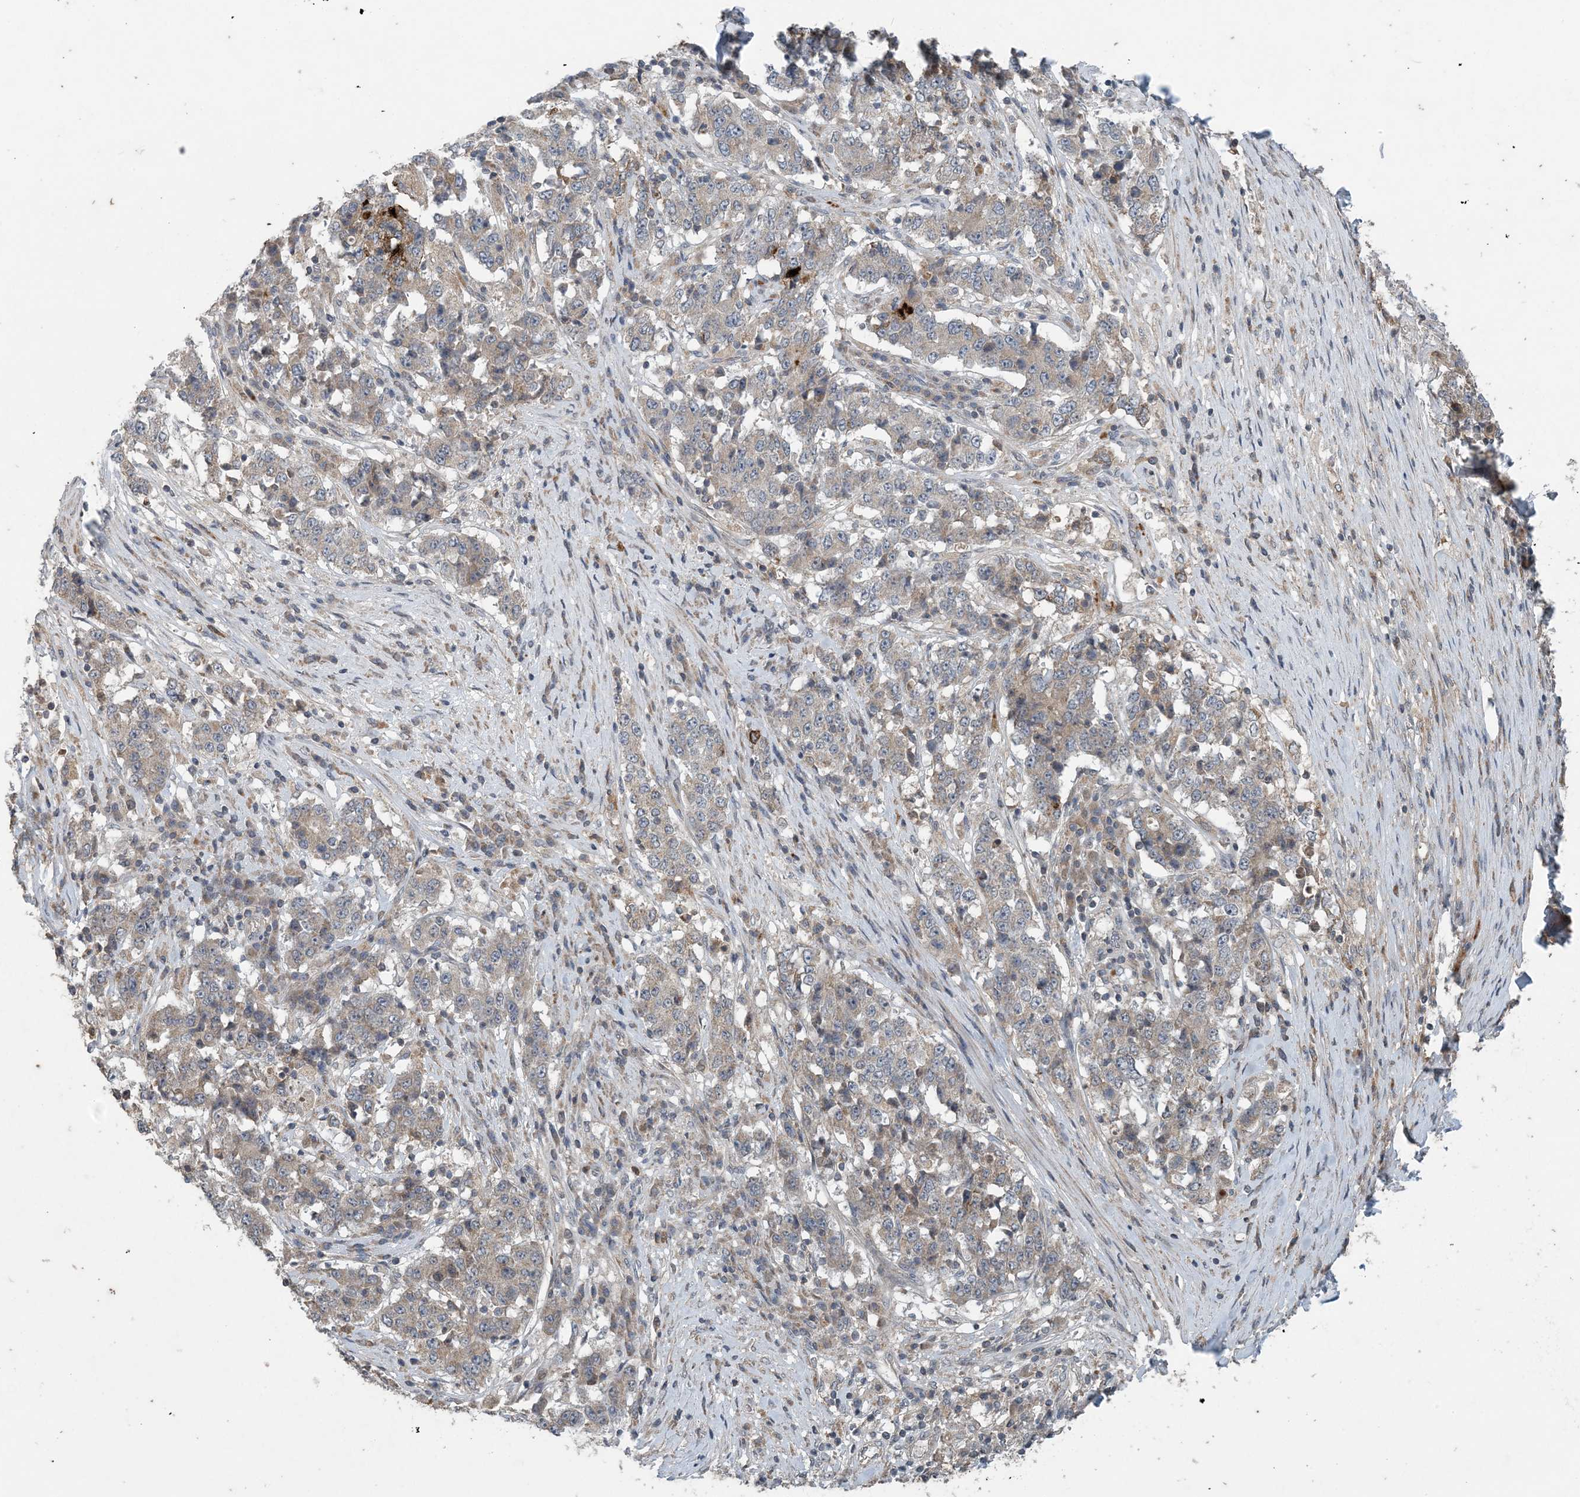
{"staining": {"intensity": "negative", "quantity": "none", "location": "none"}, "tissue": "stomach cancer", "cell_type": "Tumor cells", "image_type": "cancer", "snomed": [{"axis": "morphology", "description": "Adenocarcinoma, NOS"}, {"axis": "topography", "description": "Stomach"}], "caption": "Image shows no significant protein positivity in tumor cells of stomach cancer.", "gene": "MYO9B", "patient": {"sex": "male", "age": 59}}